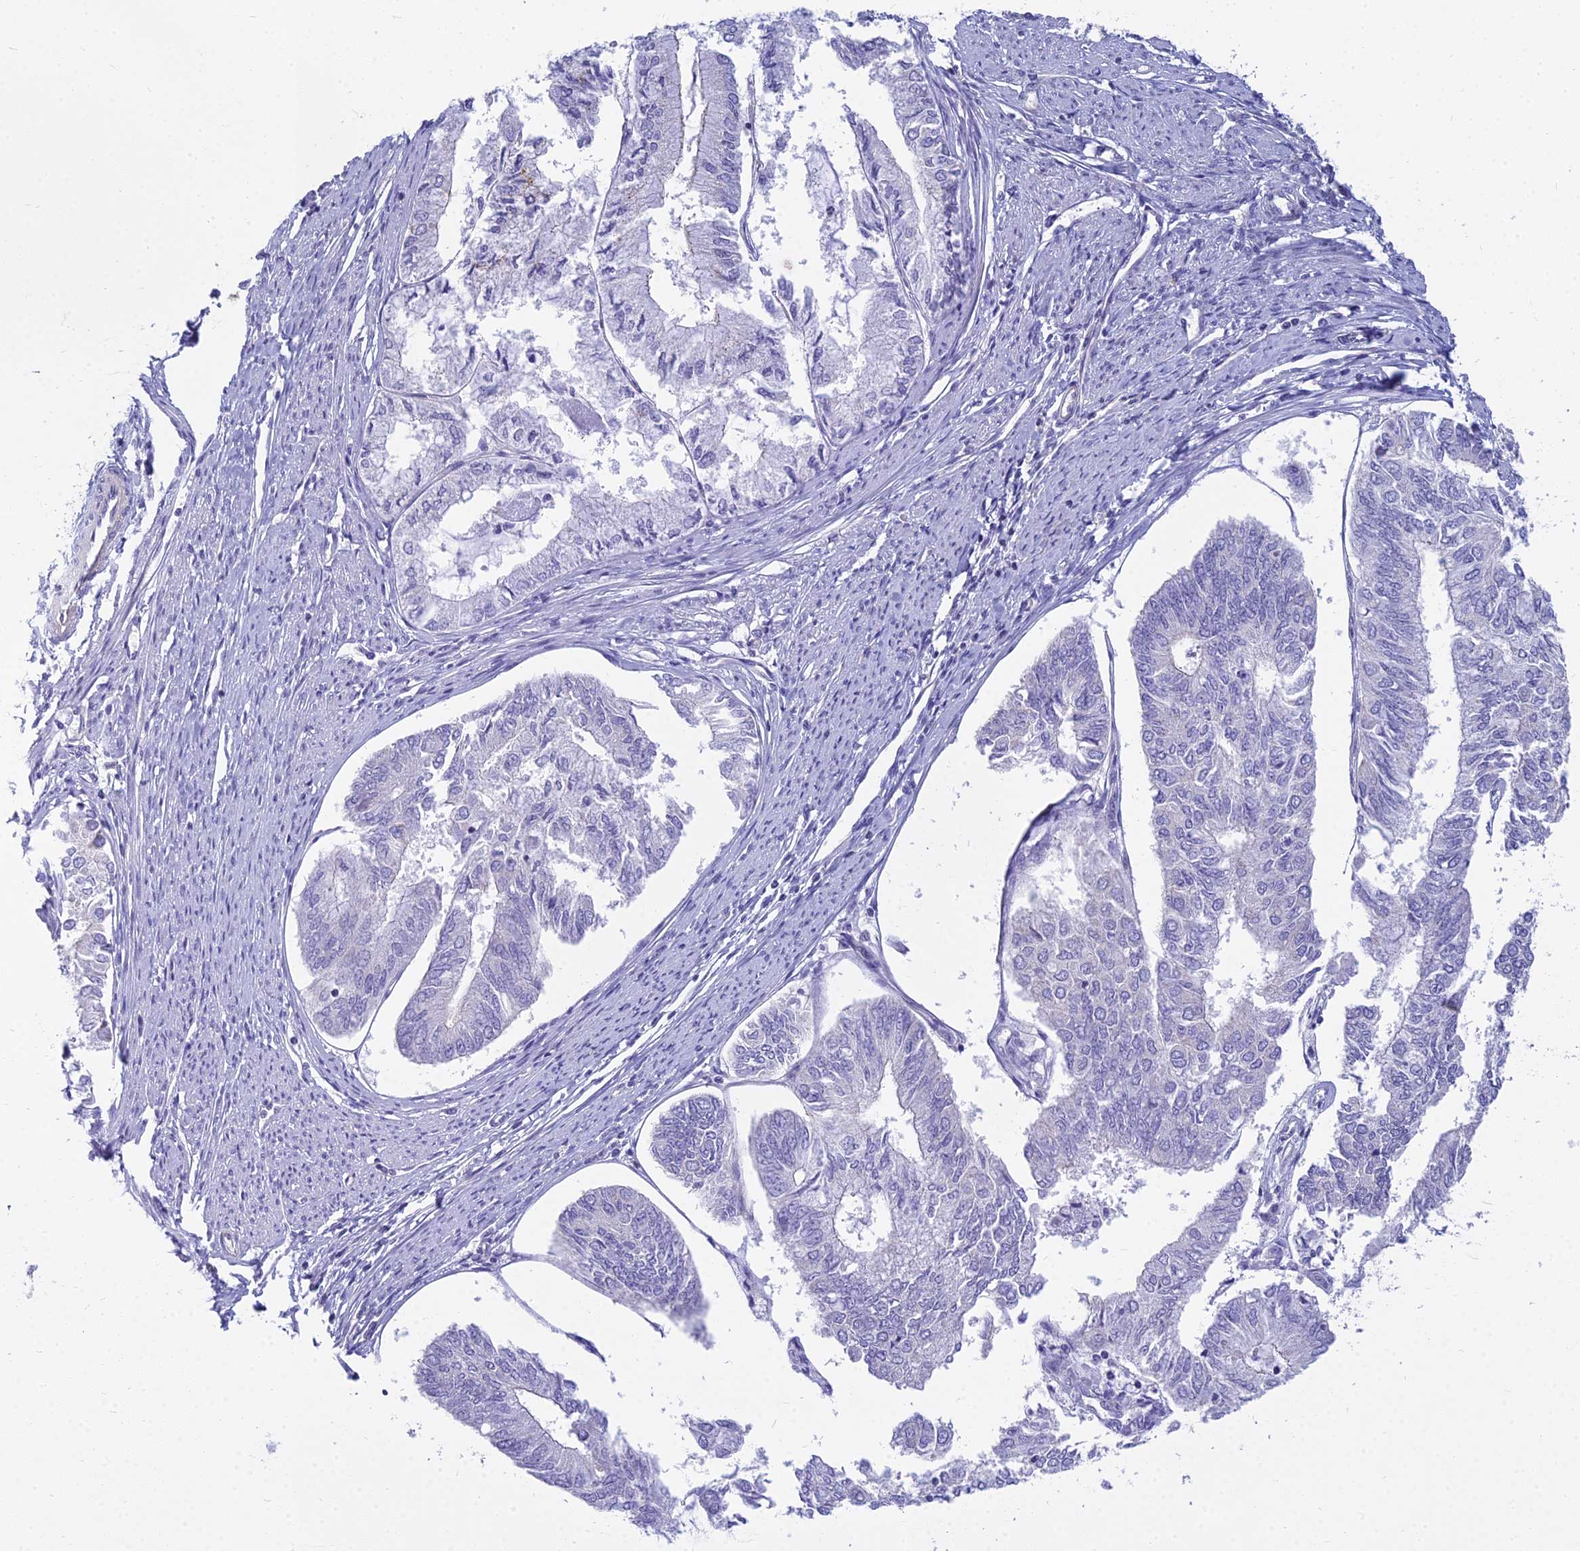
{"staining": {"intensity": "negative", "quantity": "none", "location": "none"}, "tissue": "endometrial cancer", "cell_type": "Tumor cells", "image_type": "cancer", "snomed": [{"axis": "morphology", "description": "Adenocarcinoma, NOS"}, {"axis": "topography", "description": "Endometrium"}], "caption": "This is an IHC histopathology image of endometrial adenocarcinoma. There is no positivity in tumor cells.", "gene": "SMIM24", "patient": {"sex": "female", "age": 68}}